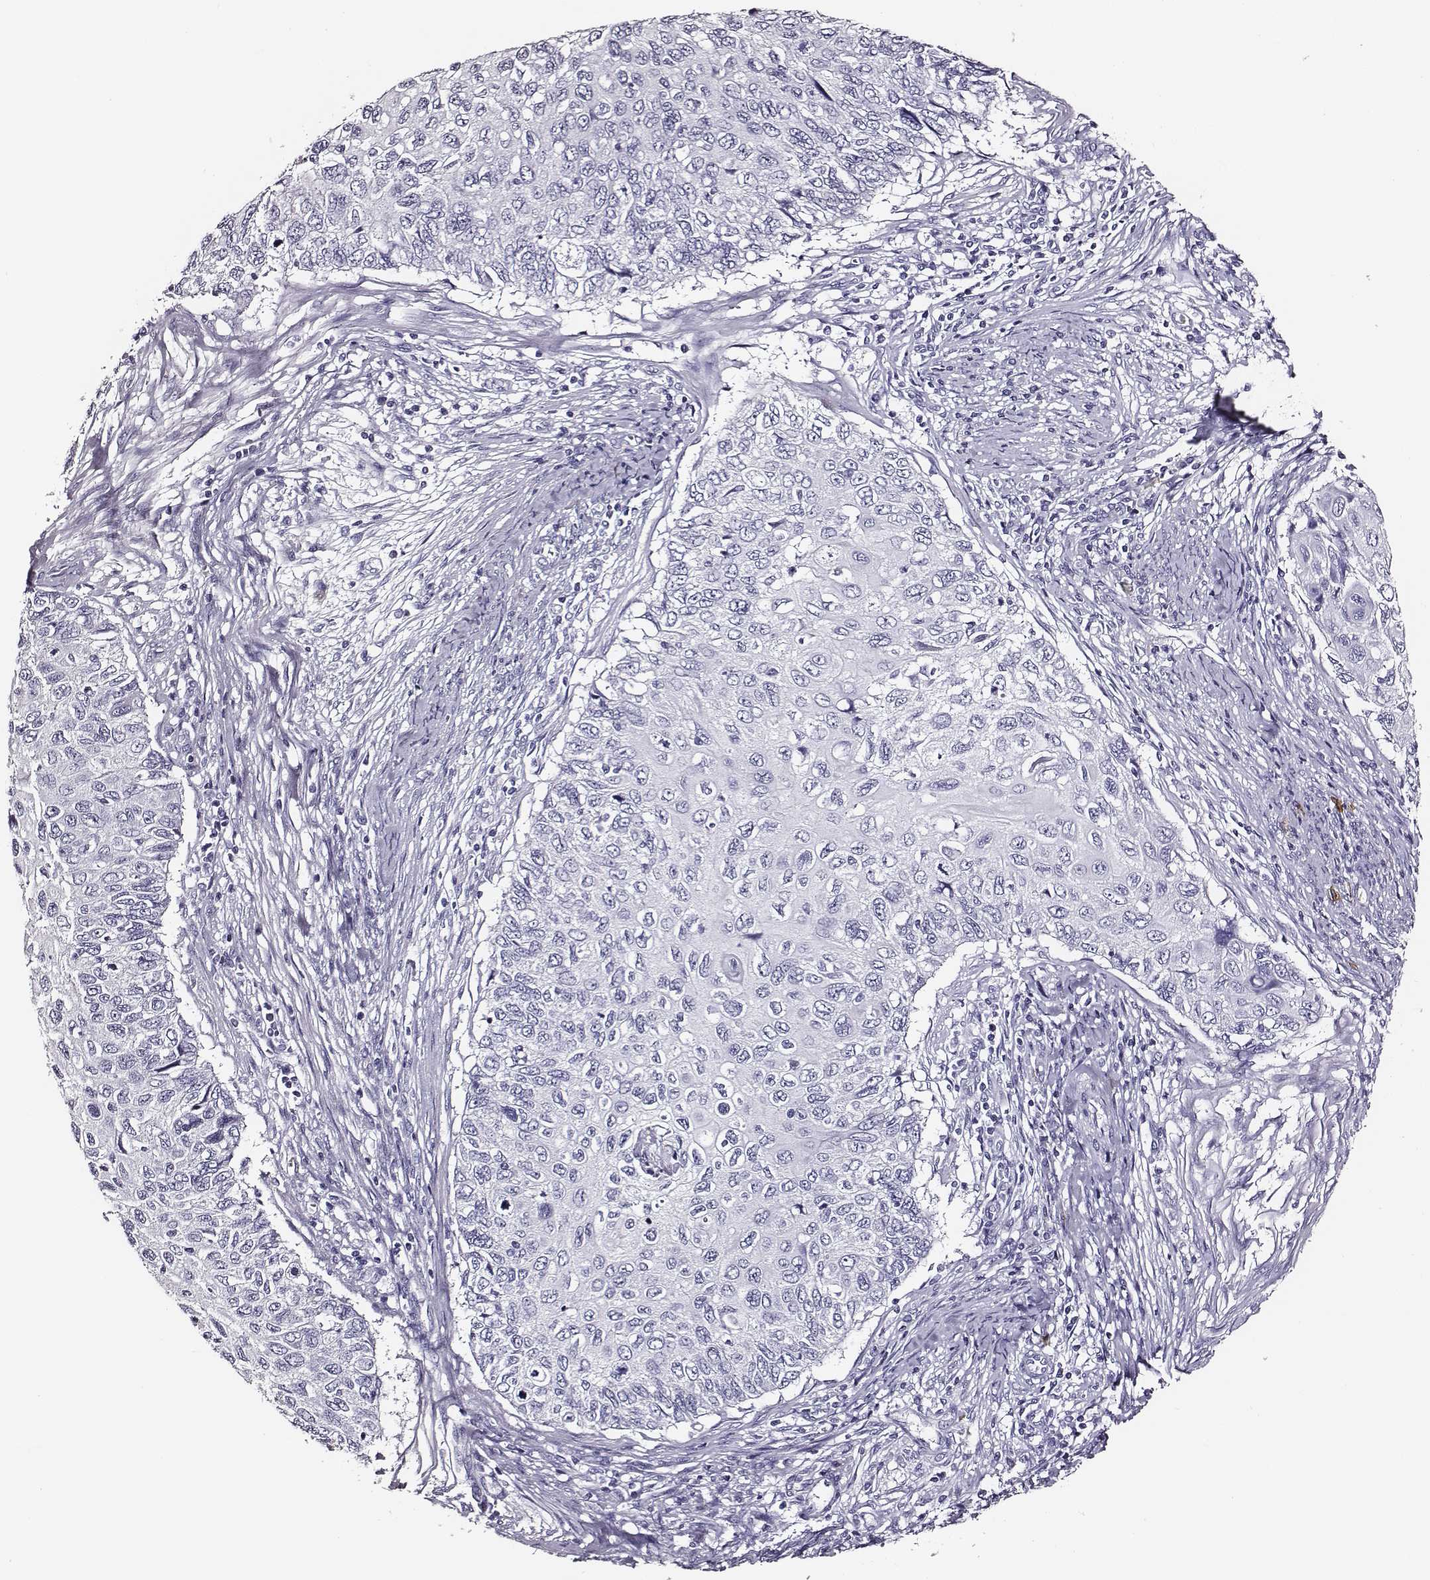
{"staining": {"intensity": "negative", "quantity": "none", "location": "none"}, "tissue": "cervical cancer", "cell_type": "Tumor cells", "image_type": "cancer", "snomed": [{"axis": "morphology", "description": "Squamous cell carcinoma, NOS"}, {"axis": "topography", "description": "Cervix"}], "caption": "DAB (3,3'-diaminobenzidine) immunohistochemical staining of squamous cell carcinoma (cervical) shows no significant expression in tumor cells.", "gene": "DPEP1", "patient": {"sex": "female", "age": 70}}